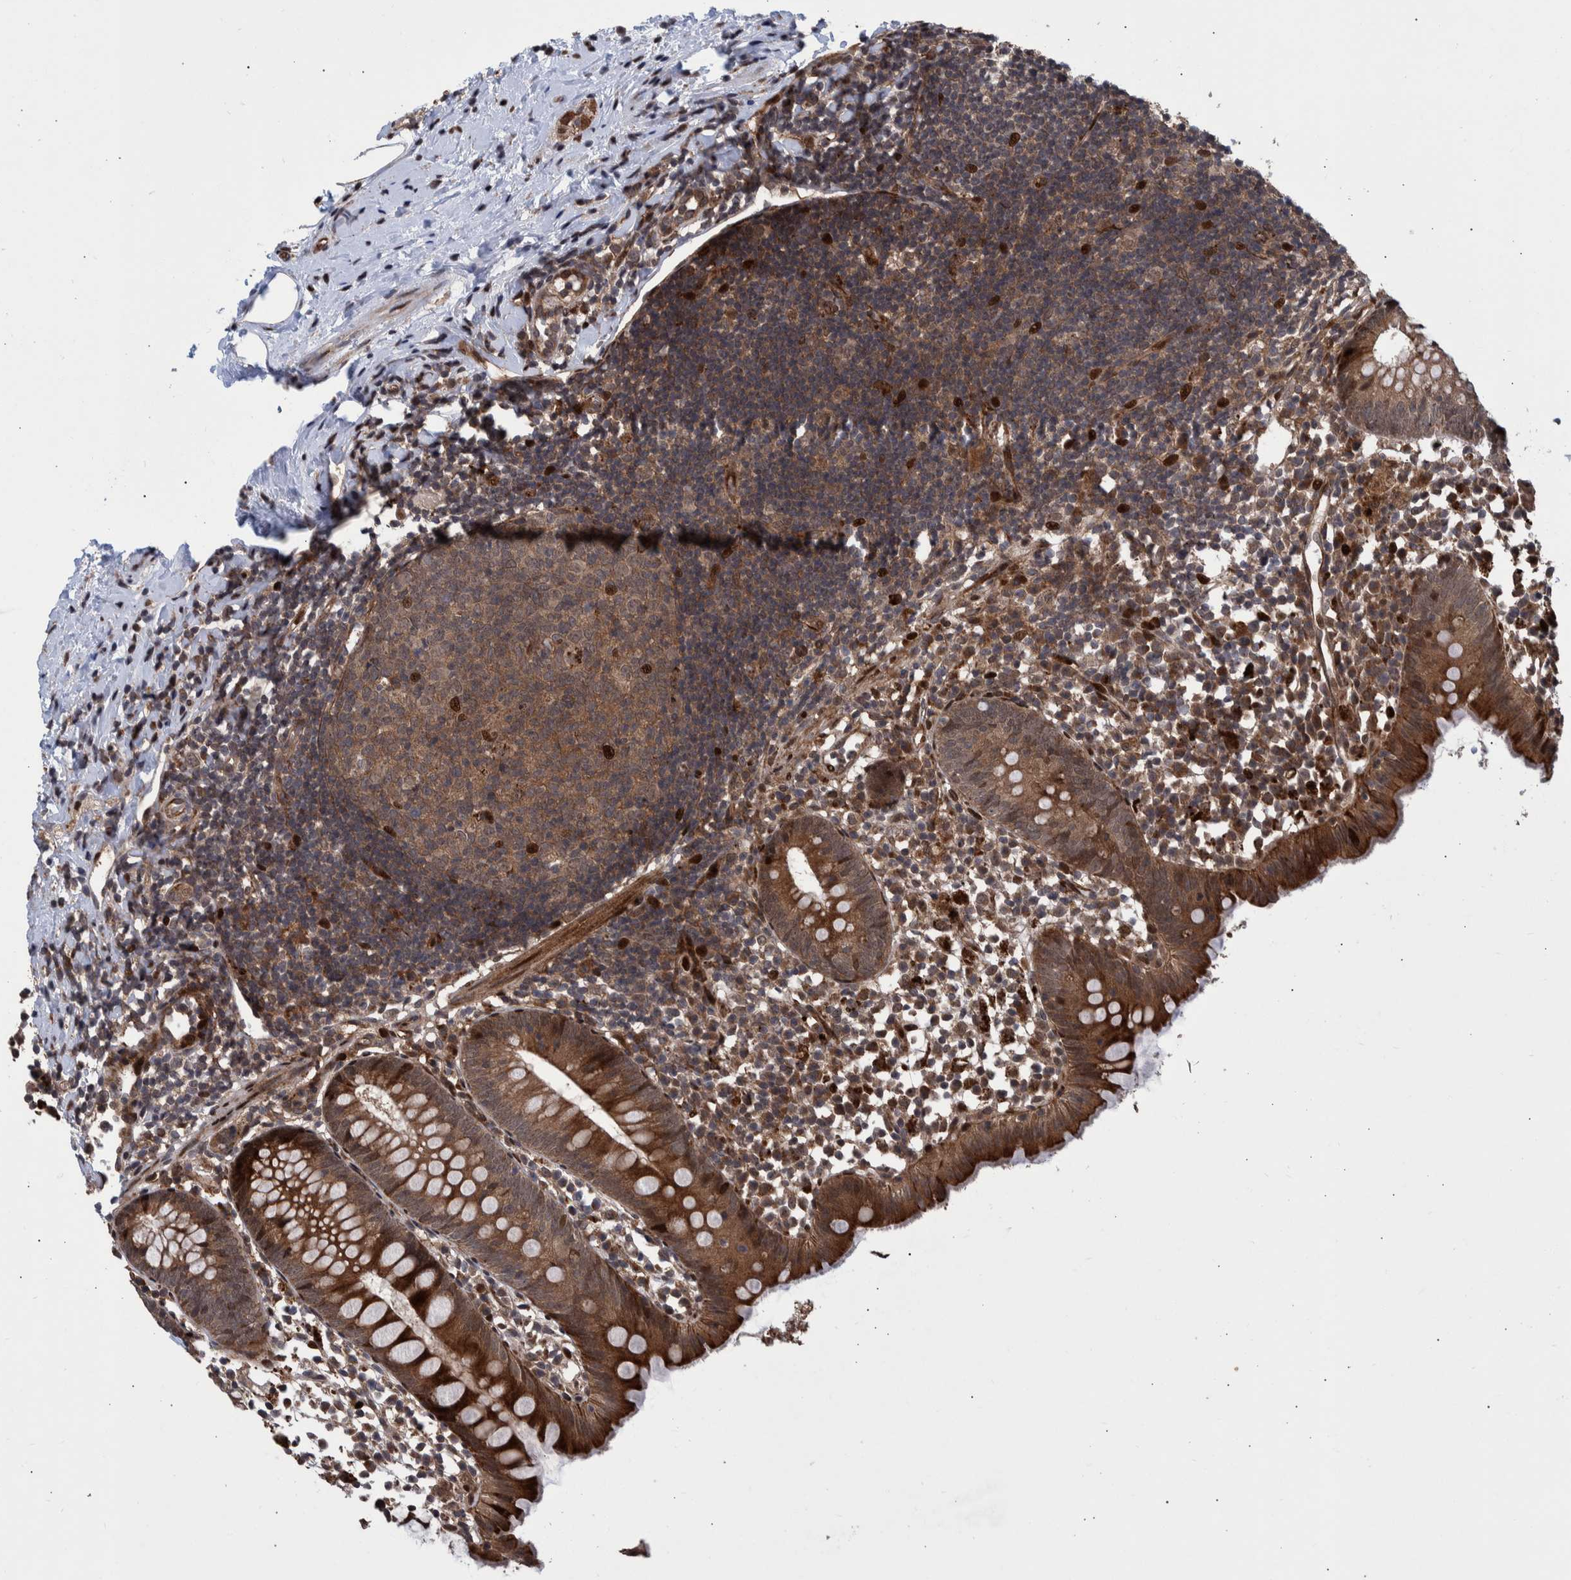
{"staining": {"intensity": "moderate", "quantity": ">75%", "location": "cytoplasmic/membranous,nuclear"}, "tissue": "appendix", "cell_type": "Glandular cells", "image_type": "normal", "snomed": [{"axis": "morphology", "description": "Normal tissue, NOS"}, {"axis": "topography", "description": "Appendix"}], "caption": "The histopathology image reveals immunohistochemical staining of unremarkable appendix. There is moderate cytoplasmic/membranous,nuclear positivity is appreciated in about >75% of glandular cells. Nuclei are stained in blue.", "gene": "SHISA6", "patient": {"sex": "female", "age": 20}}